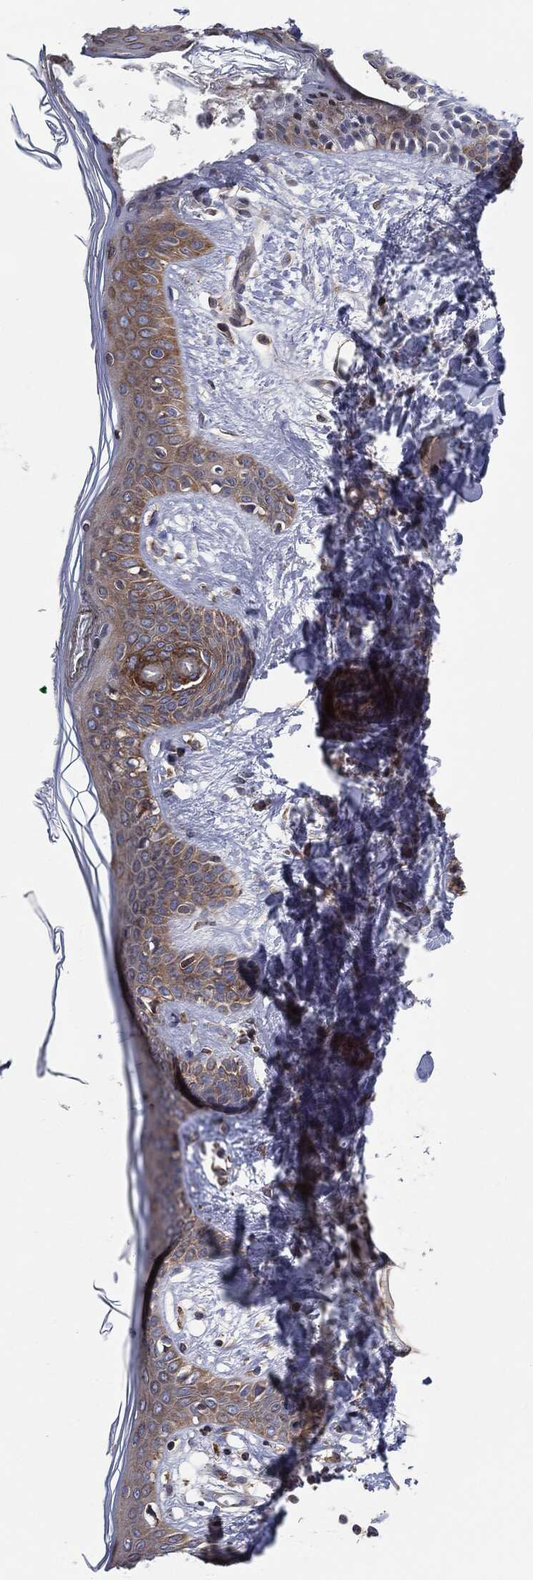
{"staining": {"intensity": "negative", "quantity": "none", "location": "none"}, "tissue": "skin", "cell_type": "Fibroblasts", "image_type": "normal", "snomed": [{"axis": "morphology", "description": "Normal tissue, NOS"}, {"axis": "topography", "description": "Skin"}], "caption": "This is an IHC image of benign skin. There is no expression in fibroblasts.", "gene": "EIF2S2", "patient": {"sex": "female", "age": 34}}